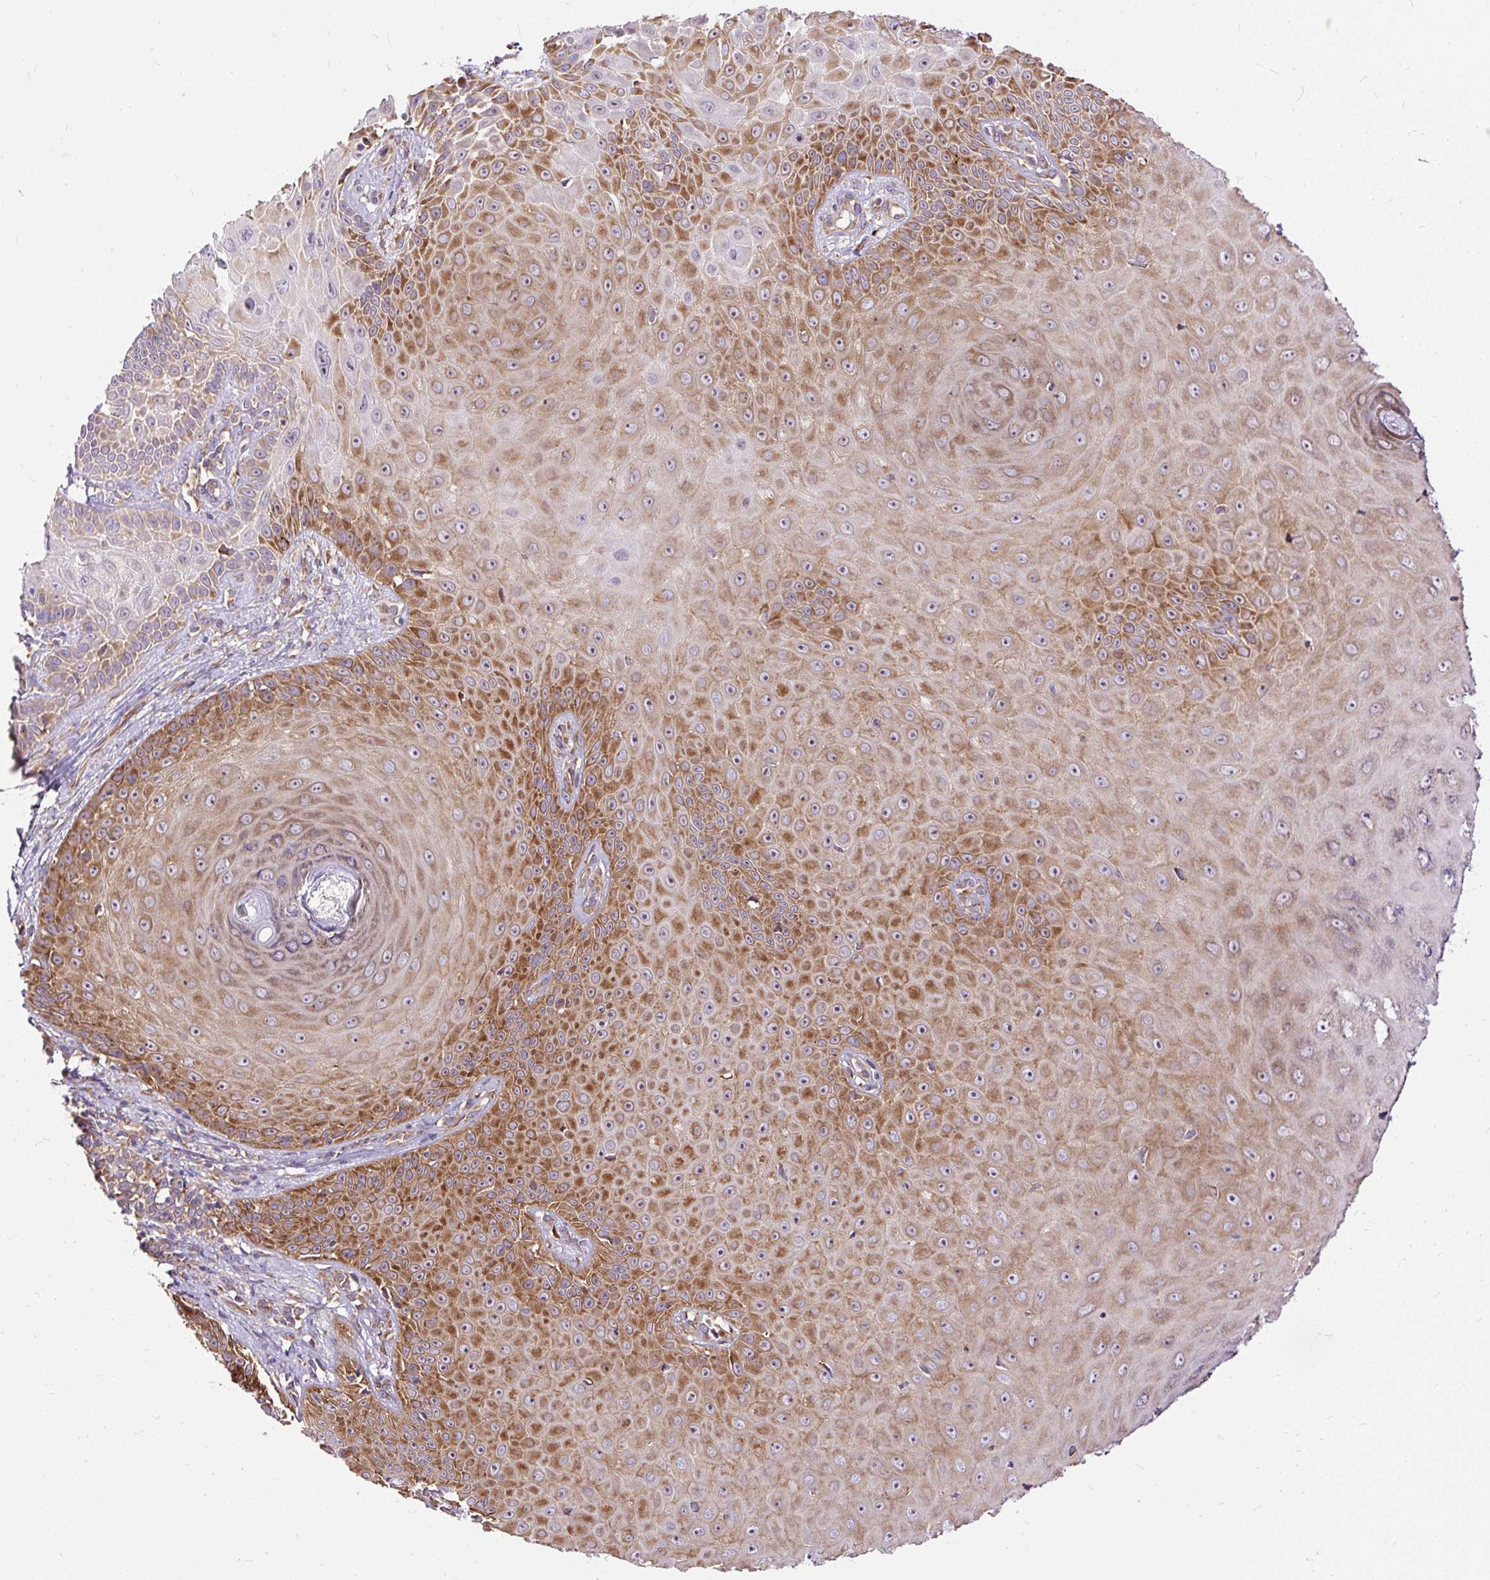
{"staining": {"intensity": "moderate", "quantity": ">75%", "location": "cytoplasmic/membranous"}, "tissue": "skin cancer", "cell_type": "Tumor cells", "image_type": "cancer", "snomed": [{"axis": "morphology", "description": "Squamous cell carcinoma, NOS"}, {"axis": "topography", "description": "Skin"}], "caption": "The micrograph demonstrates a brown stain indicating the presence of a protein in the cytoplasmic/membranous of tumor cells in skin cancer. (Stains: DAB in brown, nuclei in blue, Microscopy: brightfield microscopy at high magnification).", "gene": "RPS5", "patient": {"sex": "male", "age": 86}}